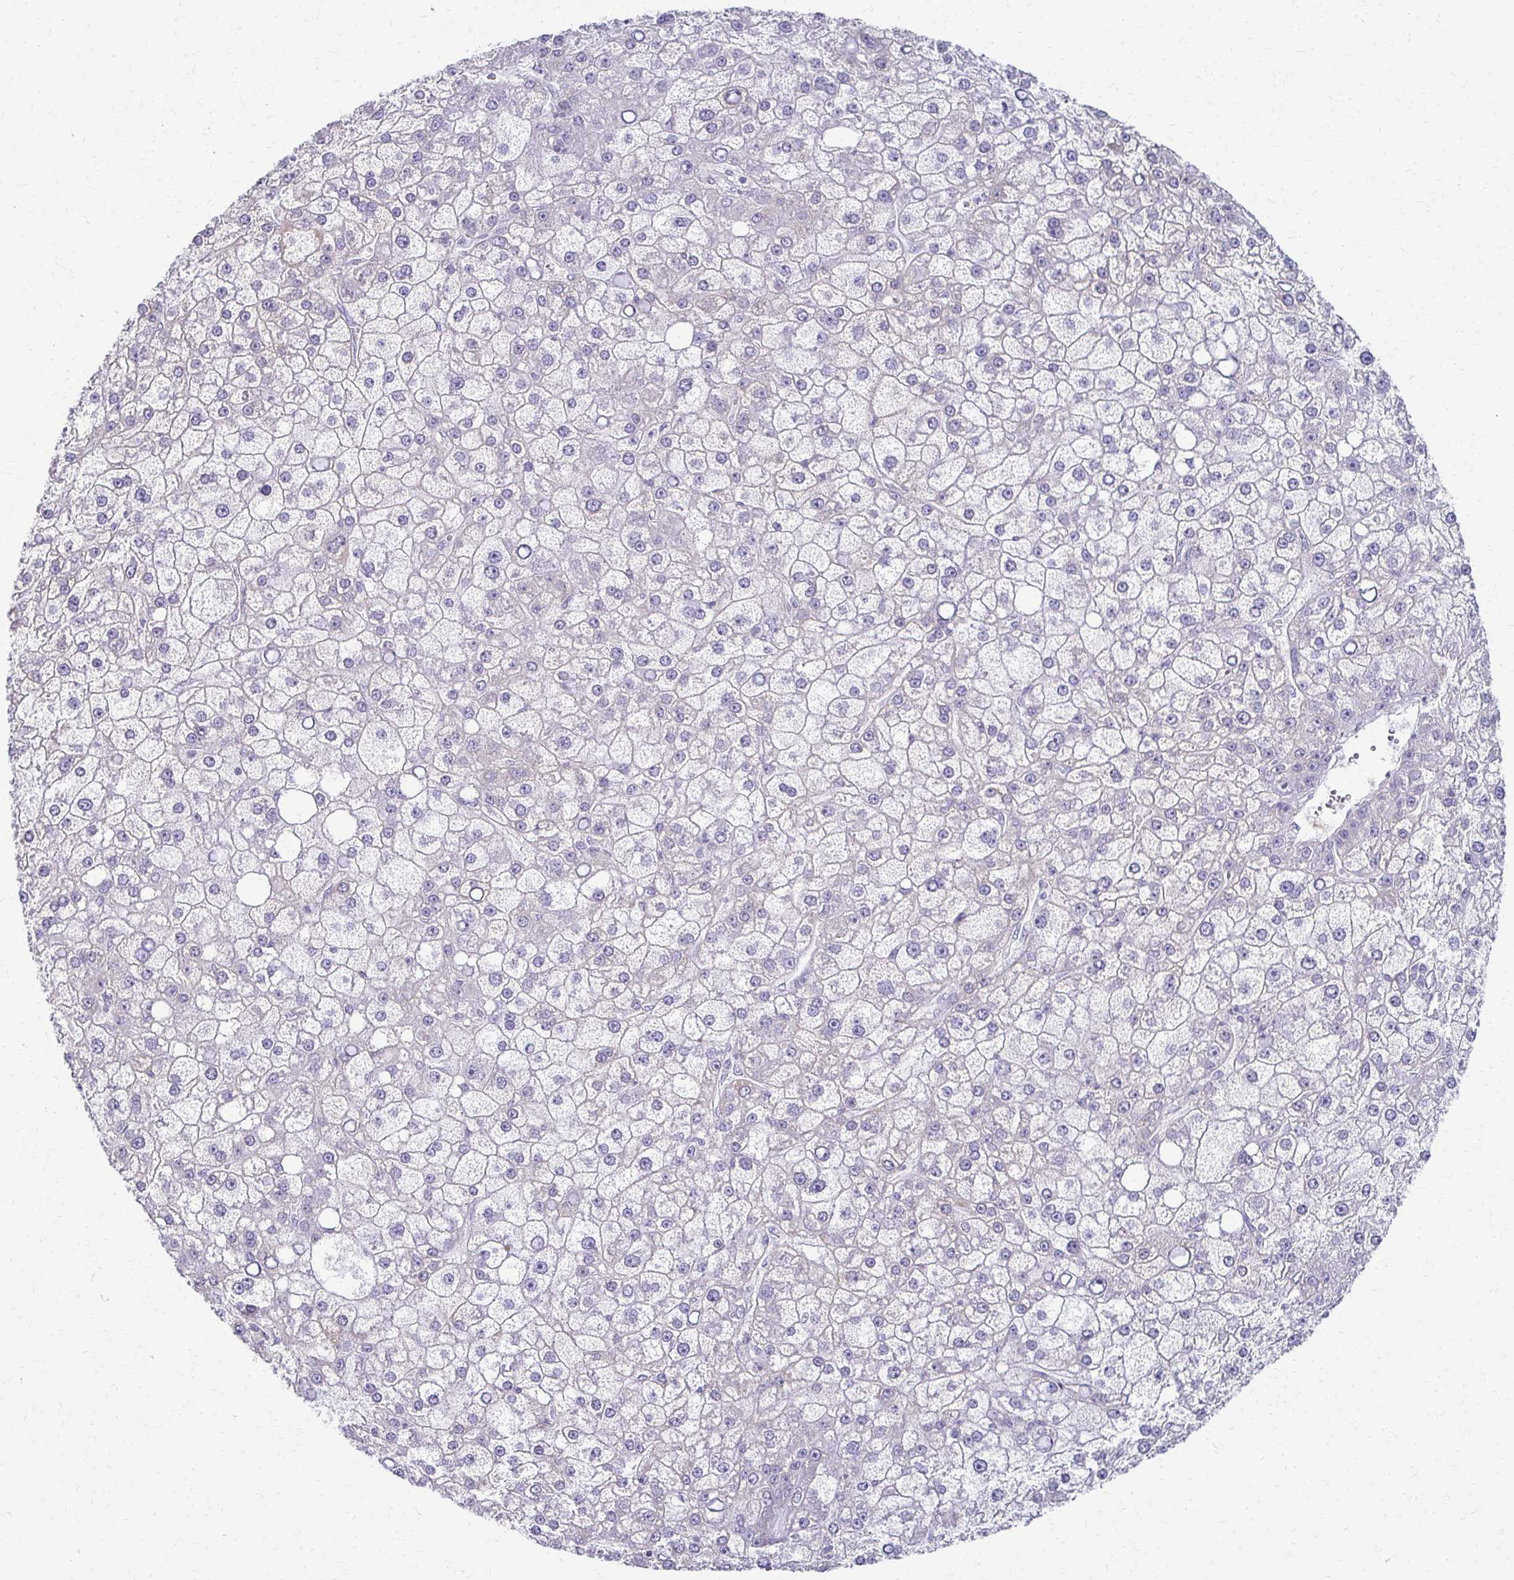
{"staining": {"intensity": "negative", "quantity": "none", "location": "none"}, "tissue": "liver cancer", "cell_type": "Tumor cells", "image_type": "cancer", "snomed": [{"axis": "morphology", "description": "Carcinoma, Hepatocellular, NOS"}, {"axis": "topography", "description": "Liver"}], "caption": "Human liver cancer stained for a protein using IHC shows no positivity in tumor cells.", "gene": "FCGR2B", "patient": {"sex": "male", "age": 67}}